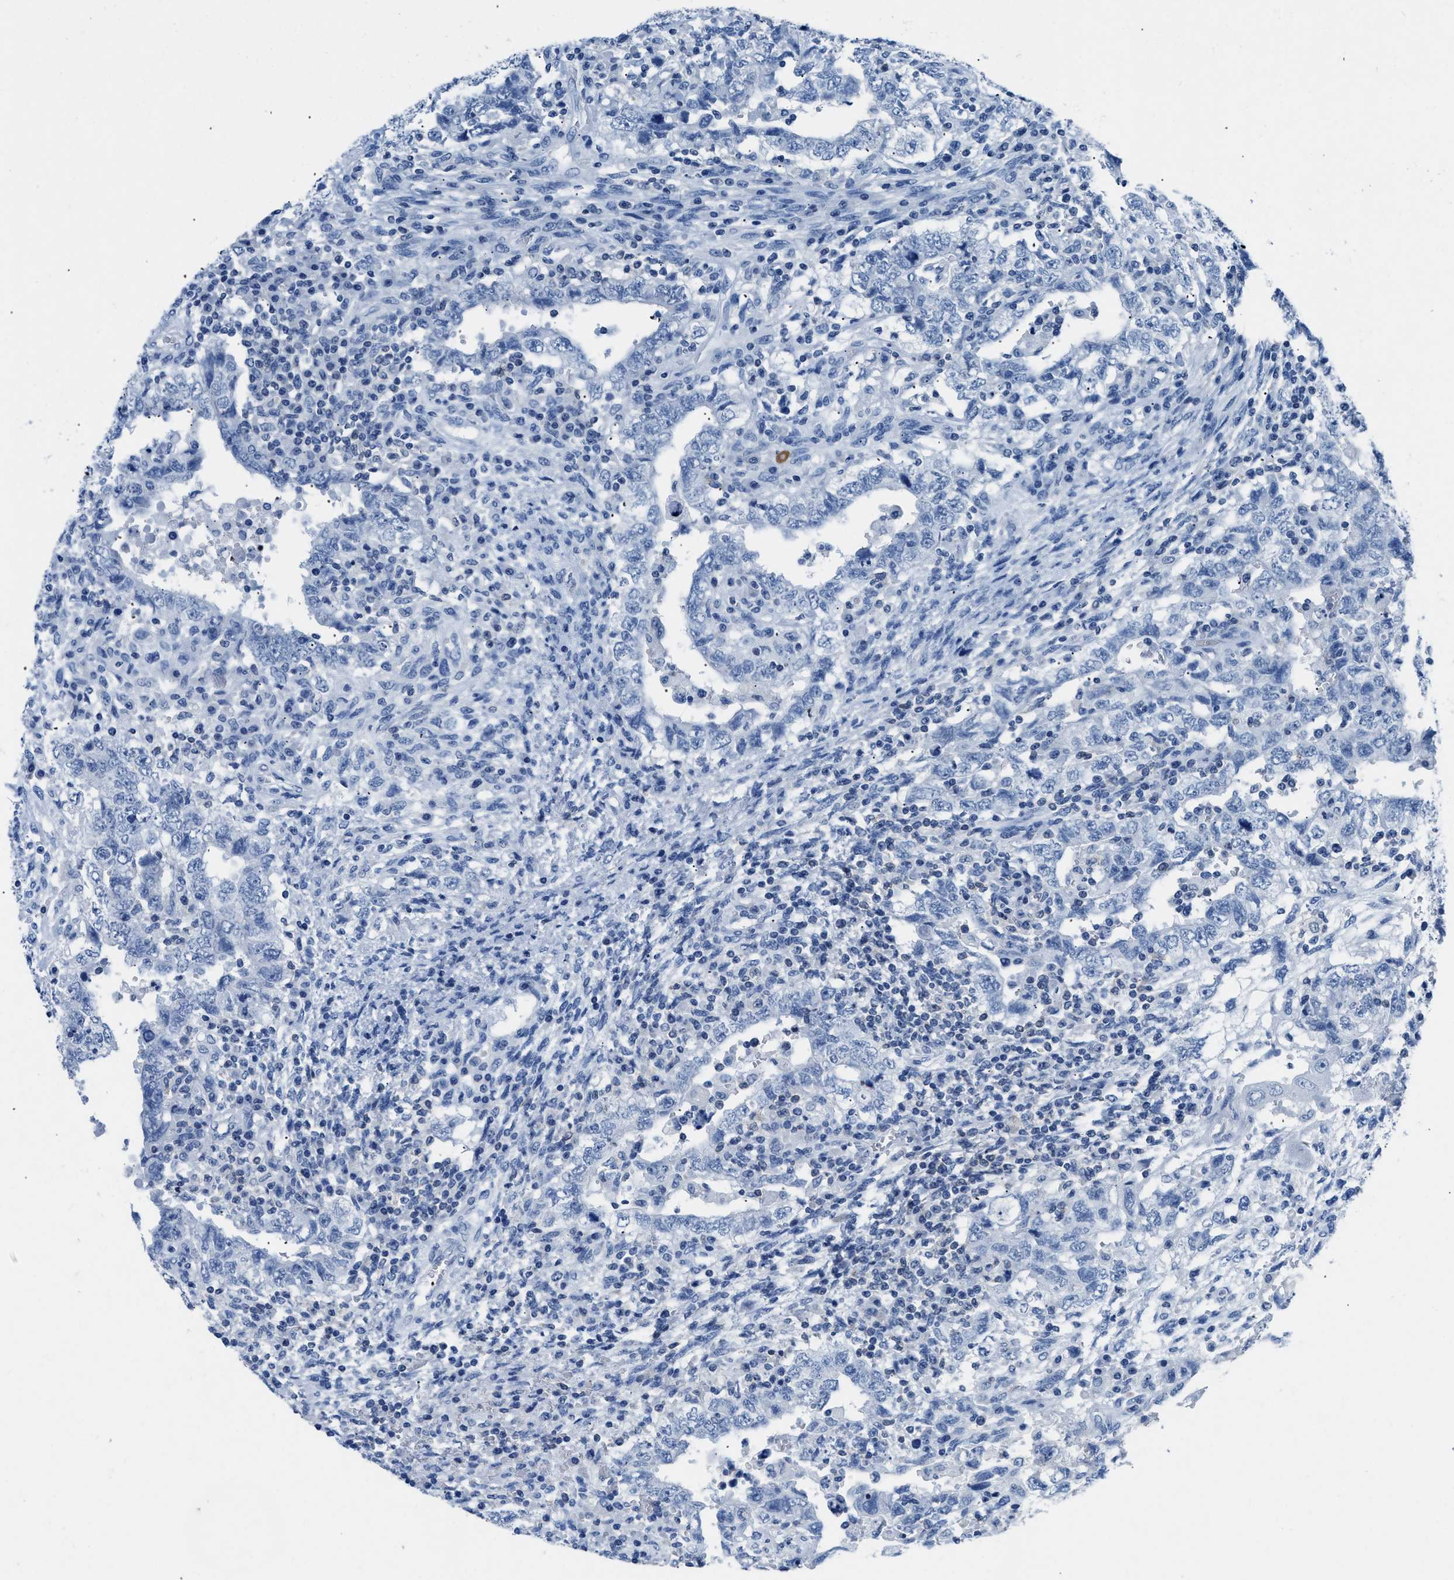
{"staining": {"intensity": "negative", "quantity": "none", "location": "none"}, "tissue": "testis cancer", "cell_type": "Tumor cells", "image_type": "cancer", "snomed": [{"axis": "morphology", "description": "Carcinoma, Embryonal, NOS"}, {"axis": "topography", "description": "Testis"}], "caption": "A micrograph of testis embryonal carcinoma stained for a protein exhibits no brown staining in tumor cells.", "gene": "NFATC2", "patient": {"sex": "male", "age": 26}}